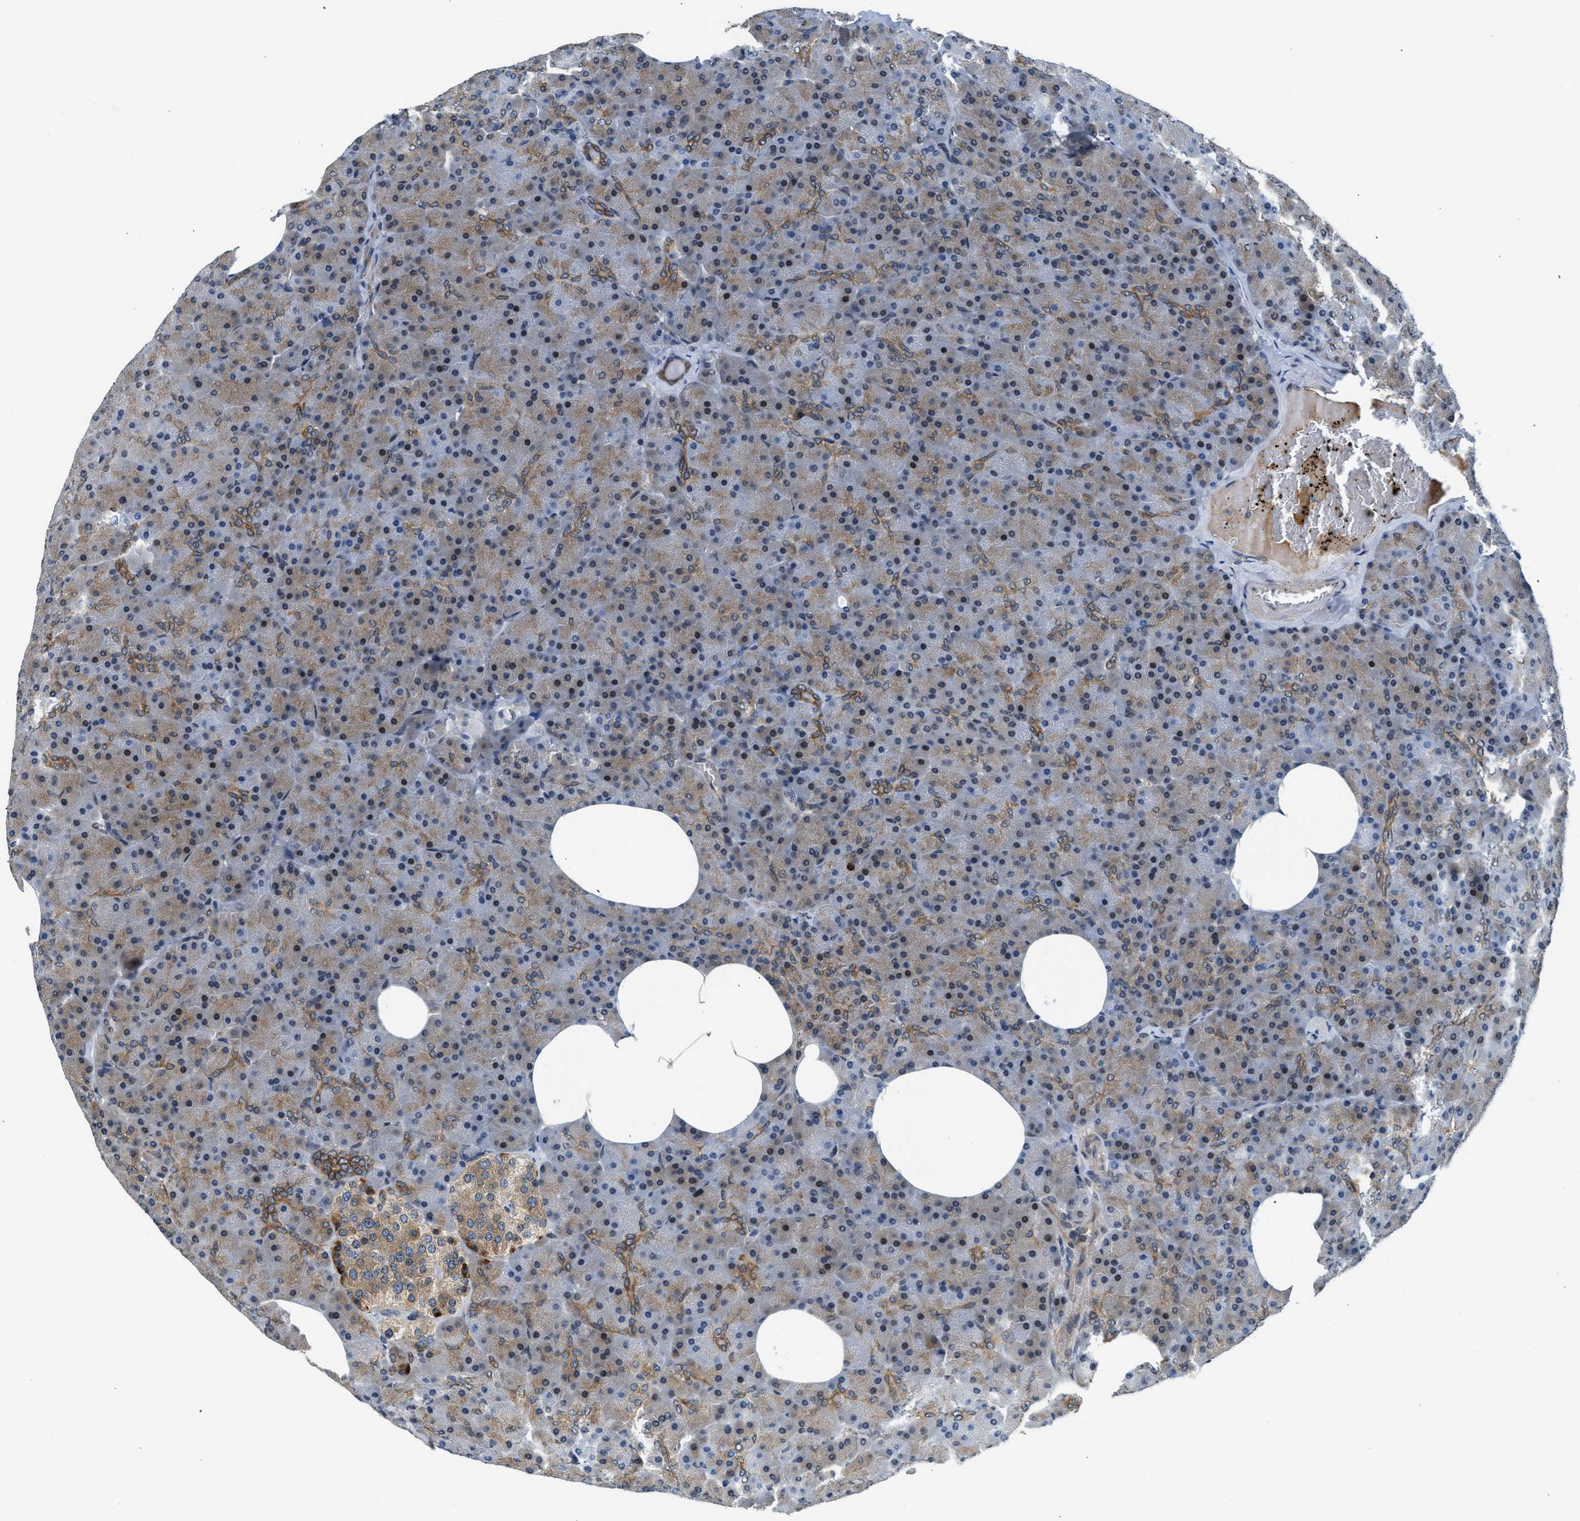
{"staining": {"intensity": "moderate", "quantity": "25%-75%", "location": "cytoplasmic/membranous,nuclear"}, "tissue": "pancreas", "cell_type": "Exocrine glandular cells", "image_type": "normal", "snomed": [{"axis": "morphology", "description": "Normal tissue, NOS"}, {"axis": "topography", "description": "Pancreas"}], "caption": "Brown immunohistochemical staining in unremarkable pancreas demonstrates moderate cytoplasmic/membranous,nuclear staining in about 25%-75% of exocrine glandular cells.", "gene": "RETREG3", "patient": {"sex": "female", "age": 35}}